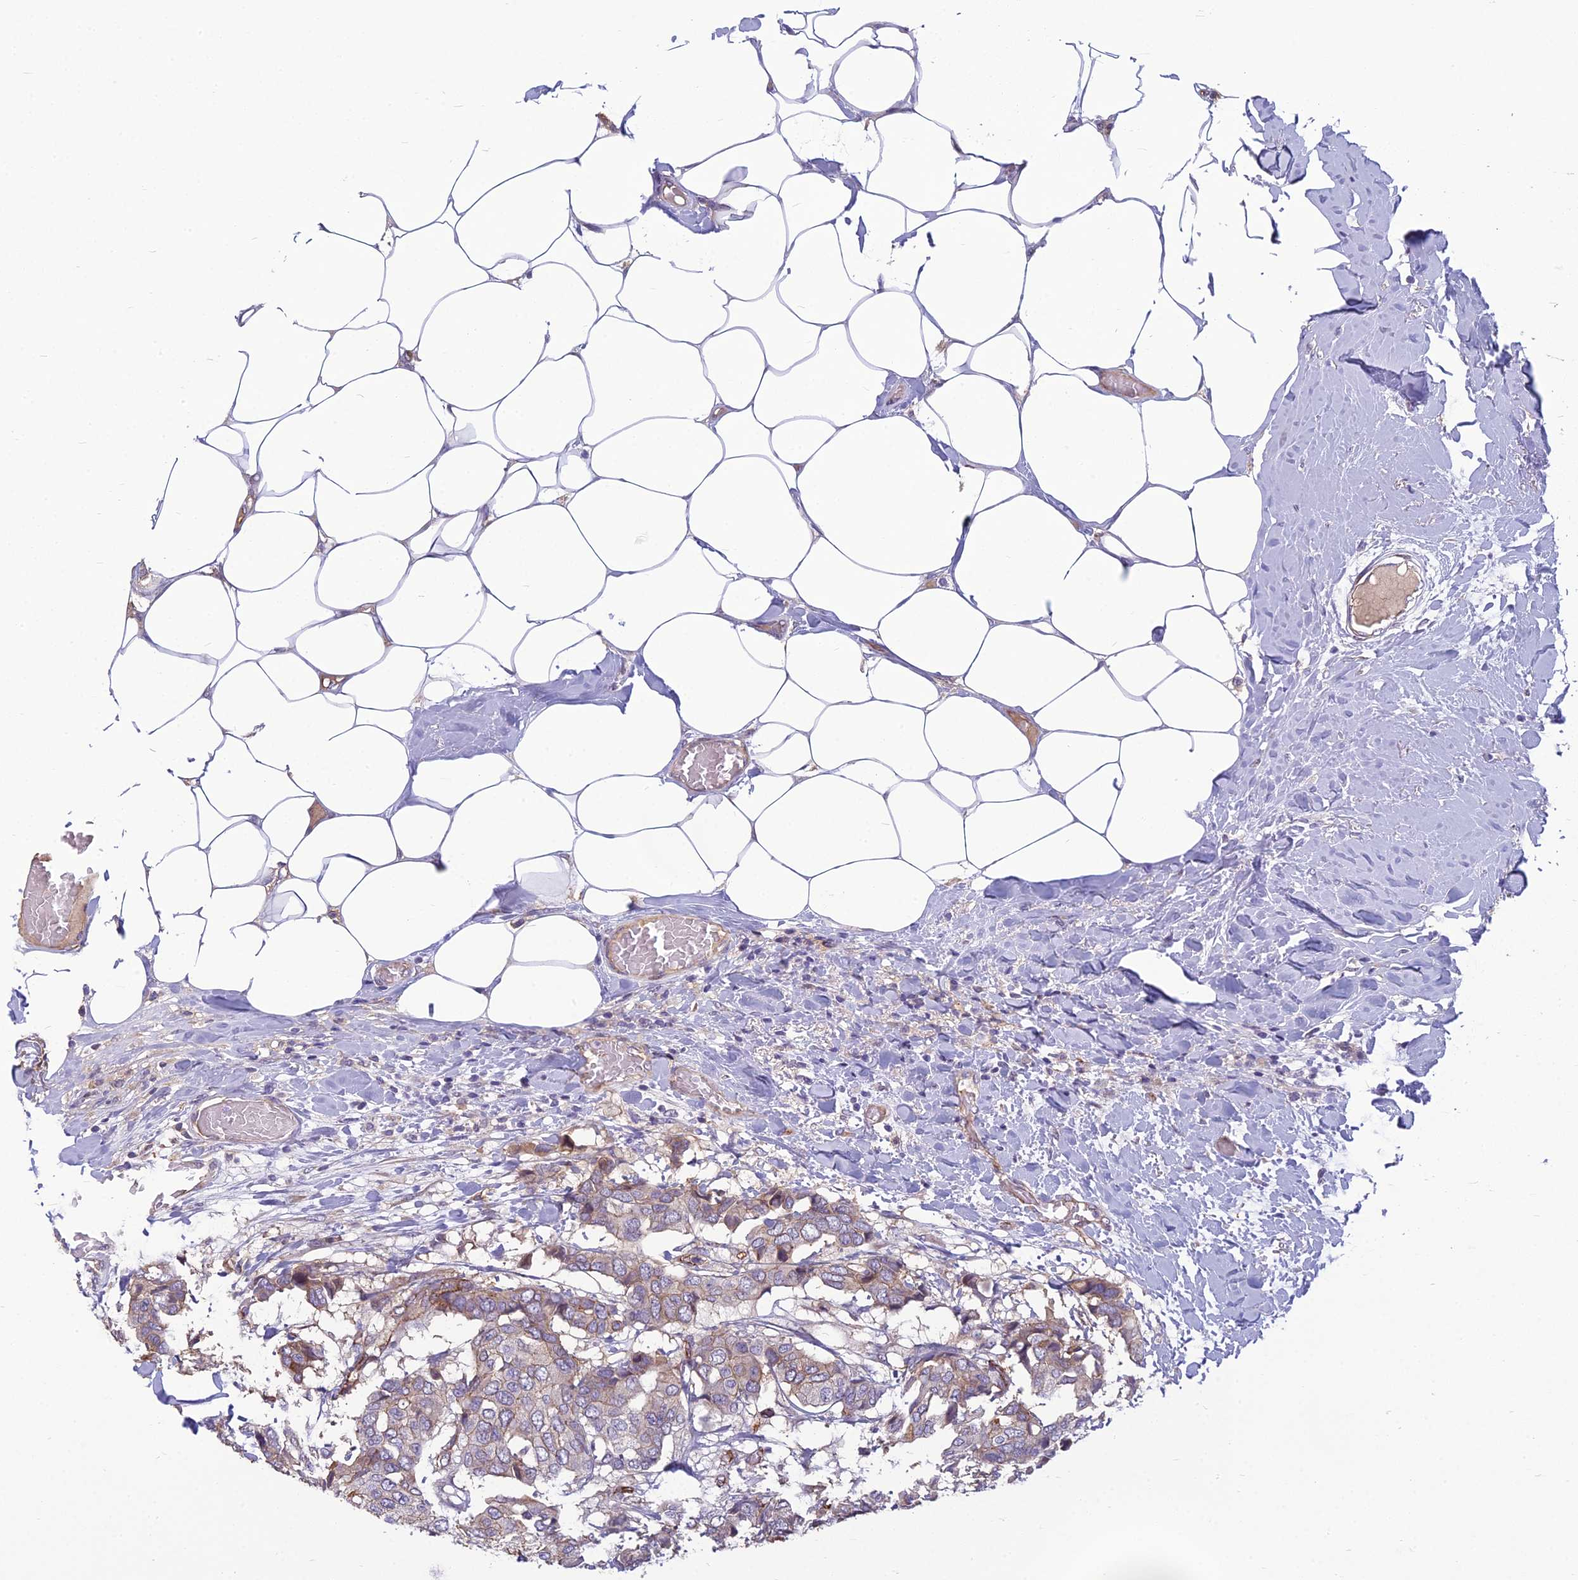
{"staining": {"intensity": "weak", "quantity": "25%-75%", "location": "cytoplasmic/membranous"}, "tissue": "breast cancer", "cell_type": "Tumor cells", "image_type": "cancer", "snomed": [{"axis": "morphology", "description": "Duct carcinoma"}, {"axis": "topography", "description": "Breast"}], "caption": "Immunohistochemical staining of infiltrating ductal carcinoma (breast) exhibits low levels of weak cytoplasmic/membranous staining in about 25%-75% of tumor cells. The staining was performed using DAB, with brown indicating positive protein expression. Nuclei are stained blue with hematoxylin.", "gene": "TSPAN15", "patient": {"sex": "female", "age": 75}}